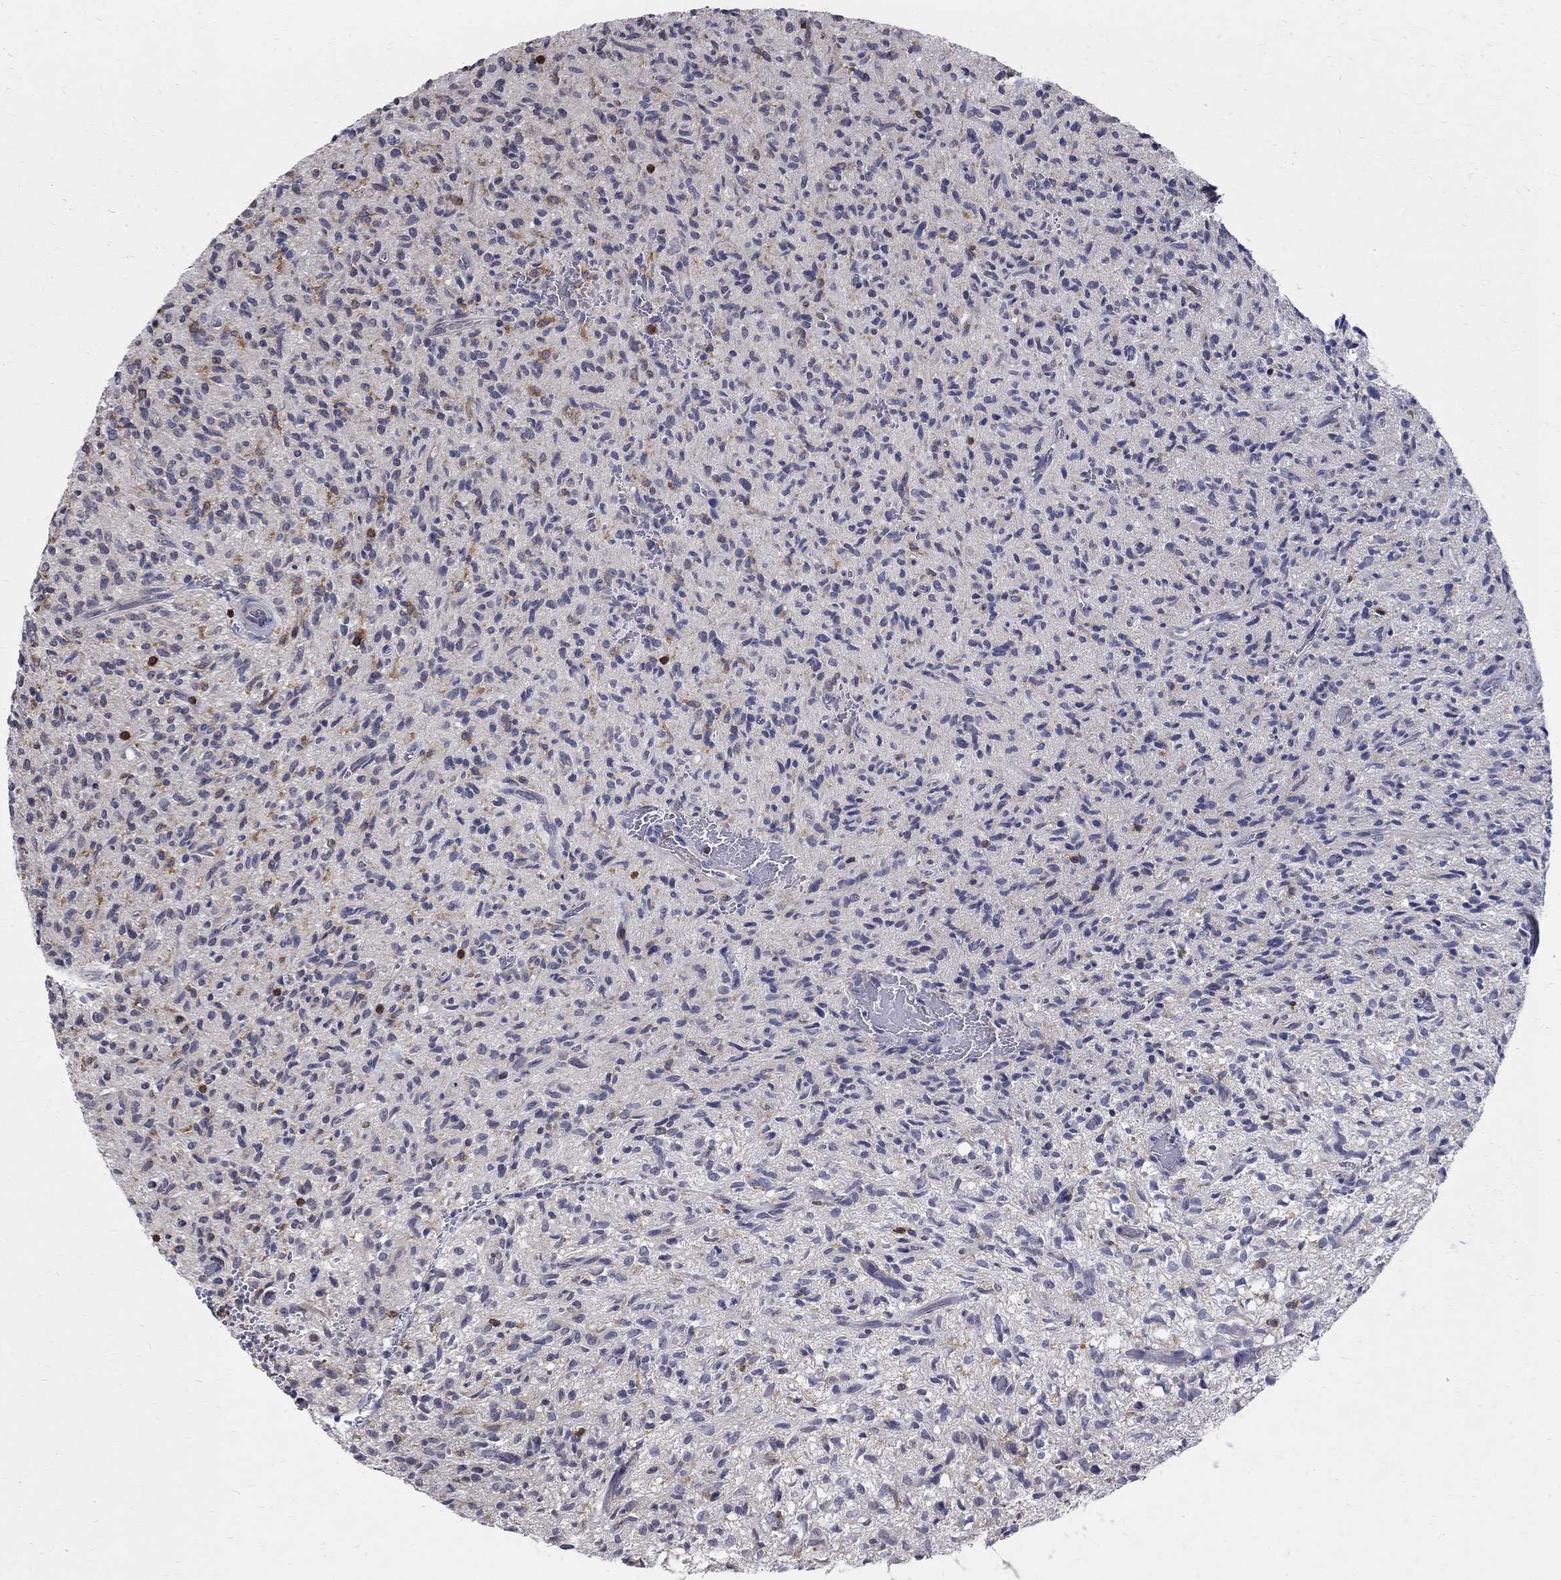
{"staining": {"intensity": "moderate", "quantity": "<25%", "location": "cytoplasmic/membranous"}, "tissue": "glioma", "cell_type": "Tumor cells", "image_type": "cancer", "snomed": [{"axis": "morphology", "description": "Glioma, malignant, High grade"}, {"axis": "topography", "description": "Brain"}], "caption": "Protein staining of malignant glioma (high-grade) tissue exhibits moderate cytoplasmic/membranous expression in about <25% of tumor cells.", "gene": "AGAP2", "patient": {"sex": "male", "age": 64}}